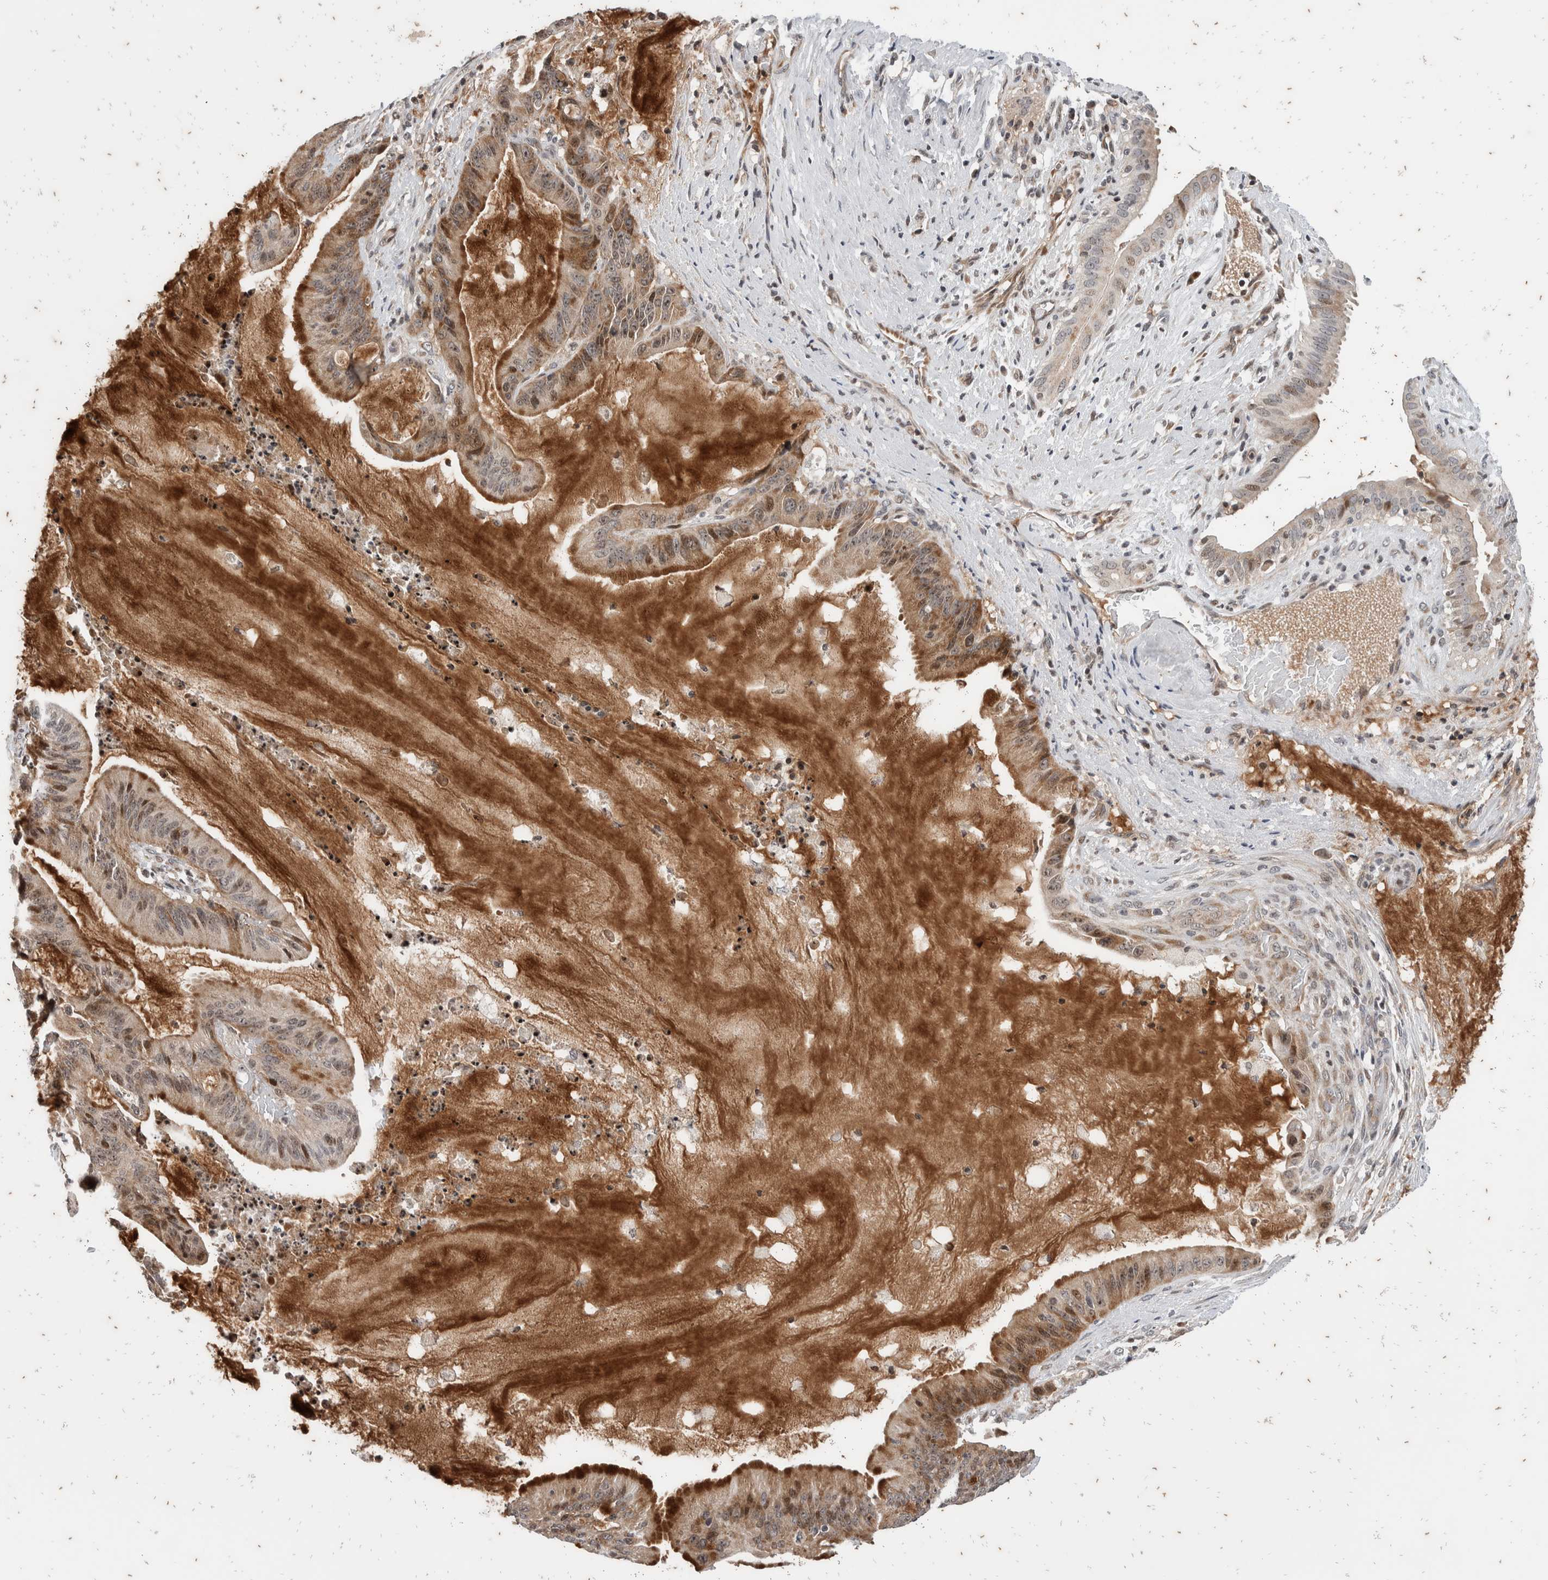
{"staining": {"intensity": "moderate", "quantity": "25%-75%", "location": "cytoplasmic/membranous,nuclear"}, "tissue": "liver cancer", "cell_type": "Tumor cells", "image_type": "cancer", "snomed": [{"axis": "morphology", "description": "Normal tissue, NOS"}, {"axis": "morphology", "description": "Cholangiocarcinoma"}, {"axis": "topography", "description": "Liver"}, {"axis": "topography", "description": "Peripheral nerve tissue"}], "caption": "Immunohistochemistry (IHC) micrograph of neoplastic tissue: liver cancer (cholangiocarcinoma) stained using immunohistochemistry (IHC) exhibits medium levels of moderate protein expression localized specifically in the cytoplasmic/membranous and nuclear of tumor cells, appearing as a cytoplasmic/membranous and nuclear brown color.", "gene": "ATXN7L1", "patient": {"sex": "female", "age": 73}}